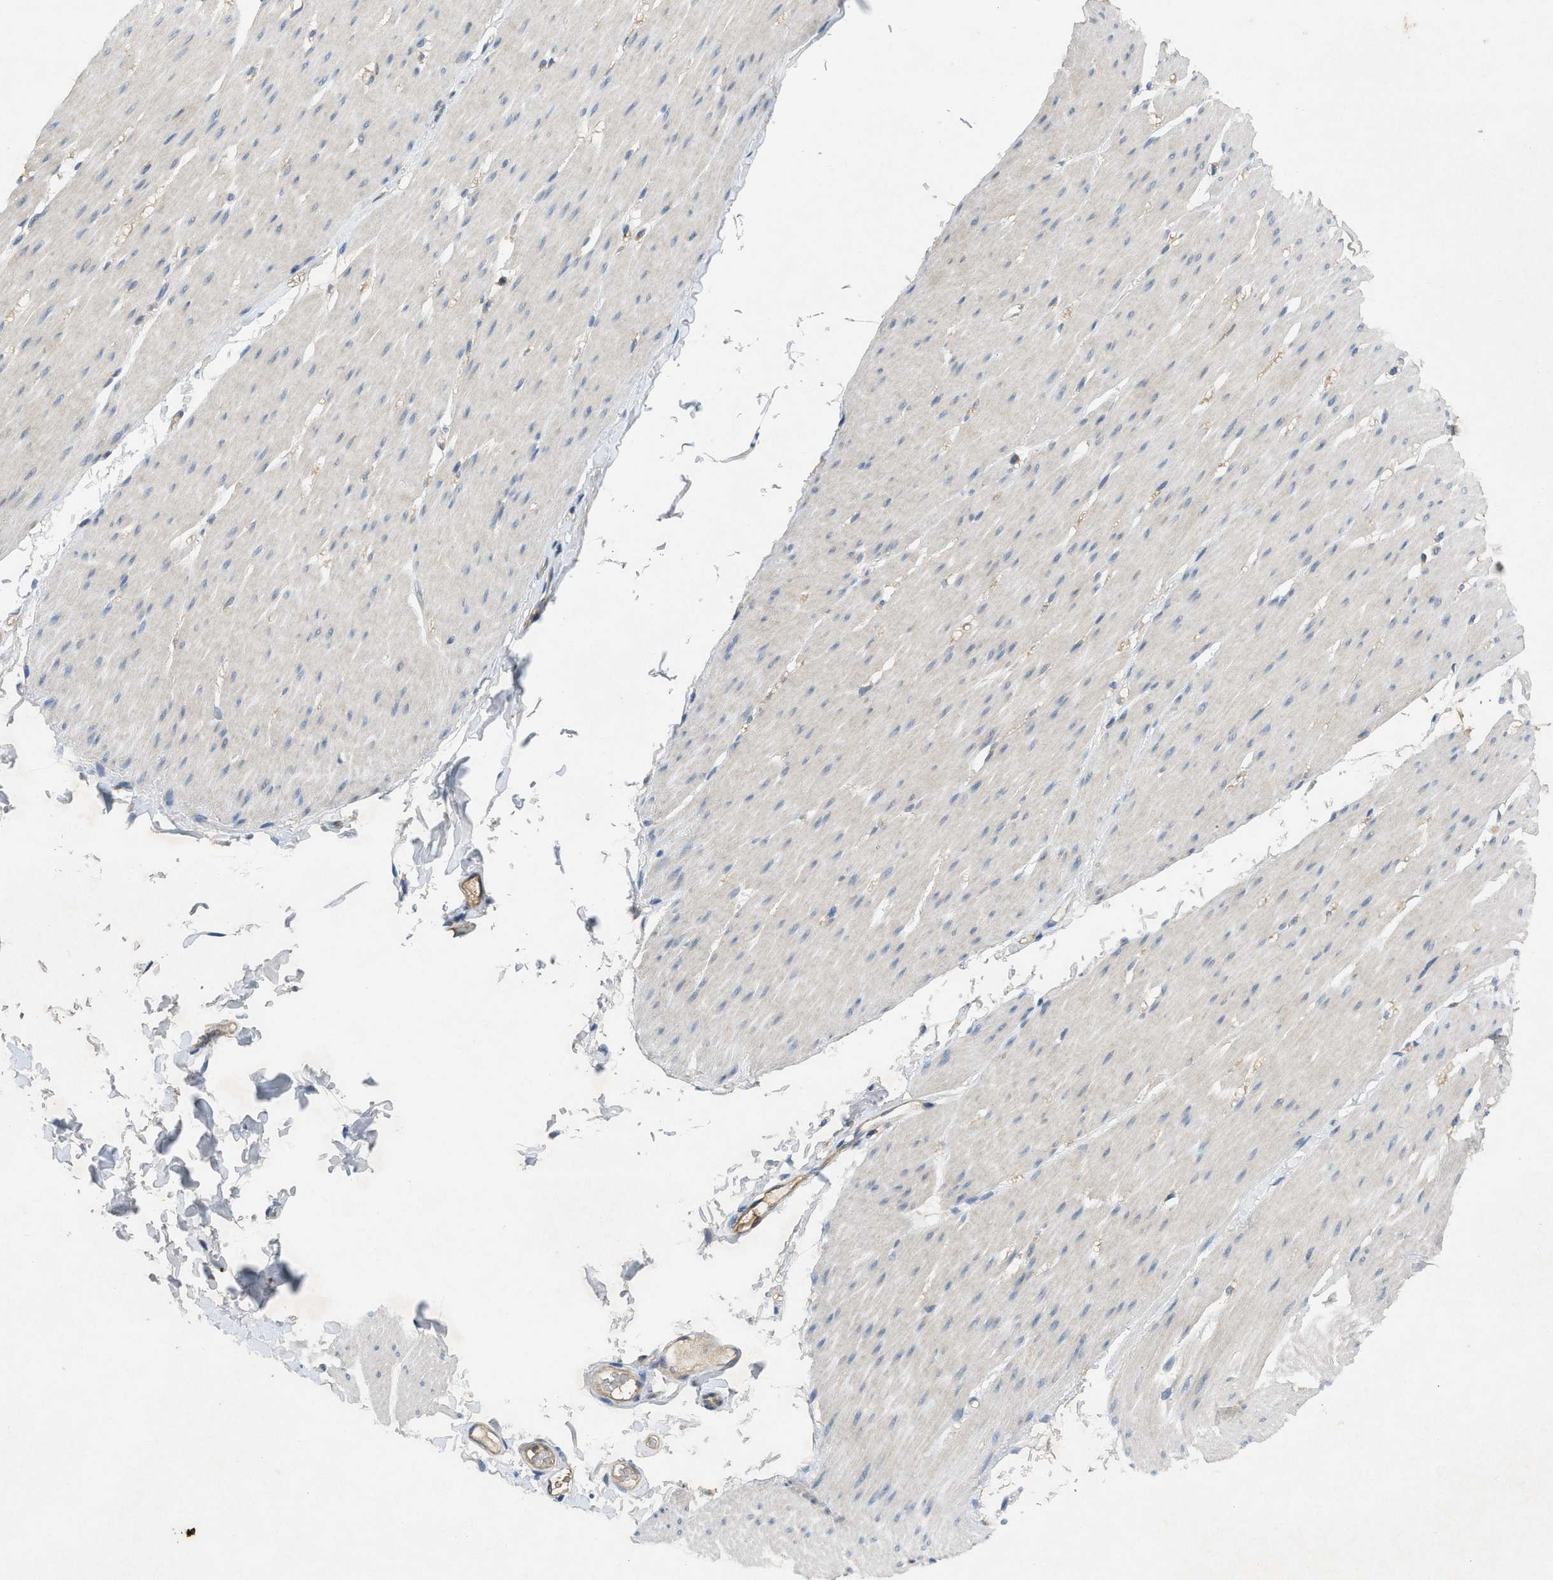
{"staining": {"intensity": "negative", "quantity": "none", "location": "none"}, "tissue": "smooth muscle", "cell_type": "Smooth muscle cells", "image_type": "normal", "snomed": [{"axis": "morphology", "description": "Normal tissue, NOS"}, {"axis": "topography", "description": "Smooth muscle"}, {"axis": "topography", "description": "Colon"}], "caption": "An immunohistochemistry histopathology image of unremarkable smooth muscle is shown. There is no staining in smooth muscle cells of smooth muscle.", "gene": "PPP3CA", "patient": {"sex": "male", "age": 67}}